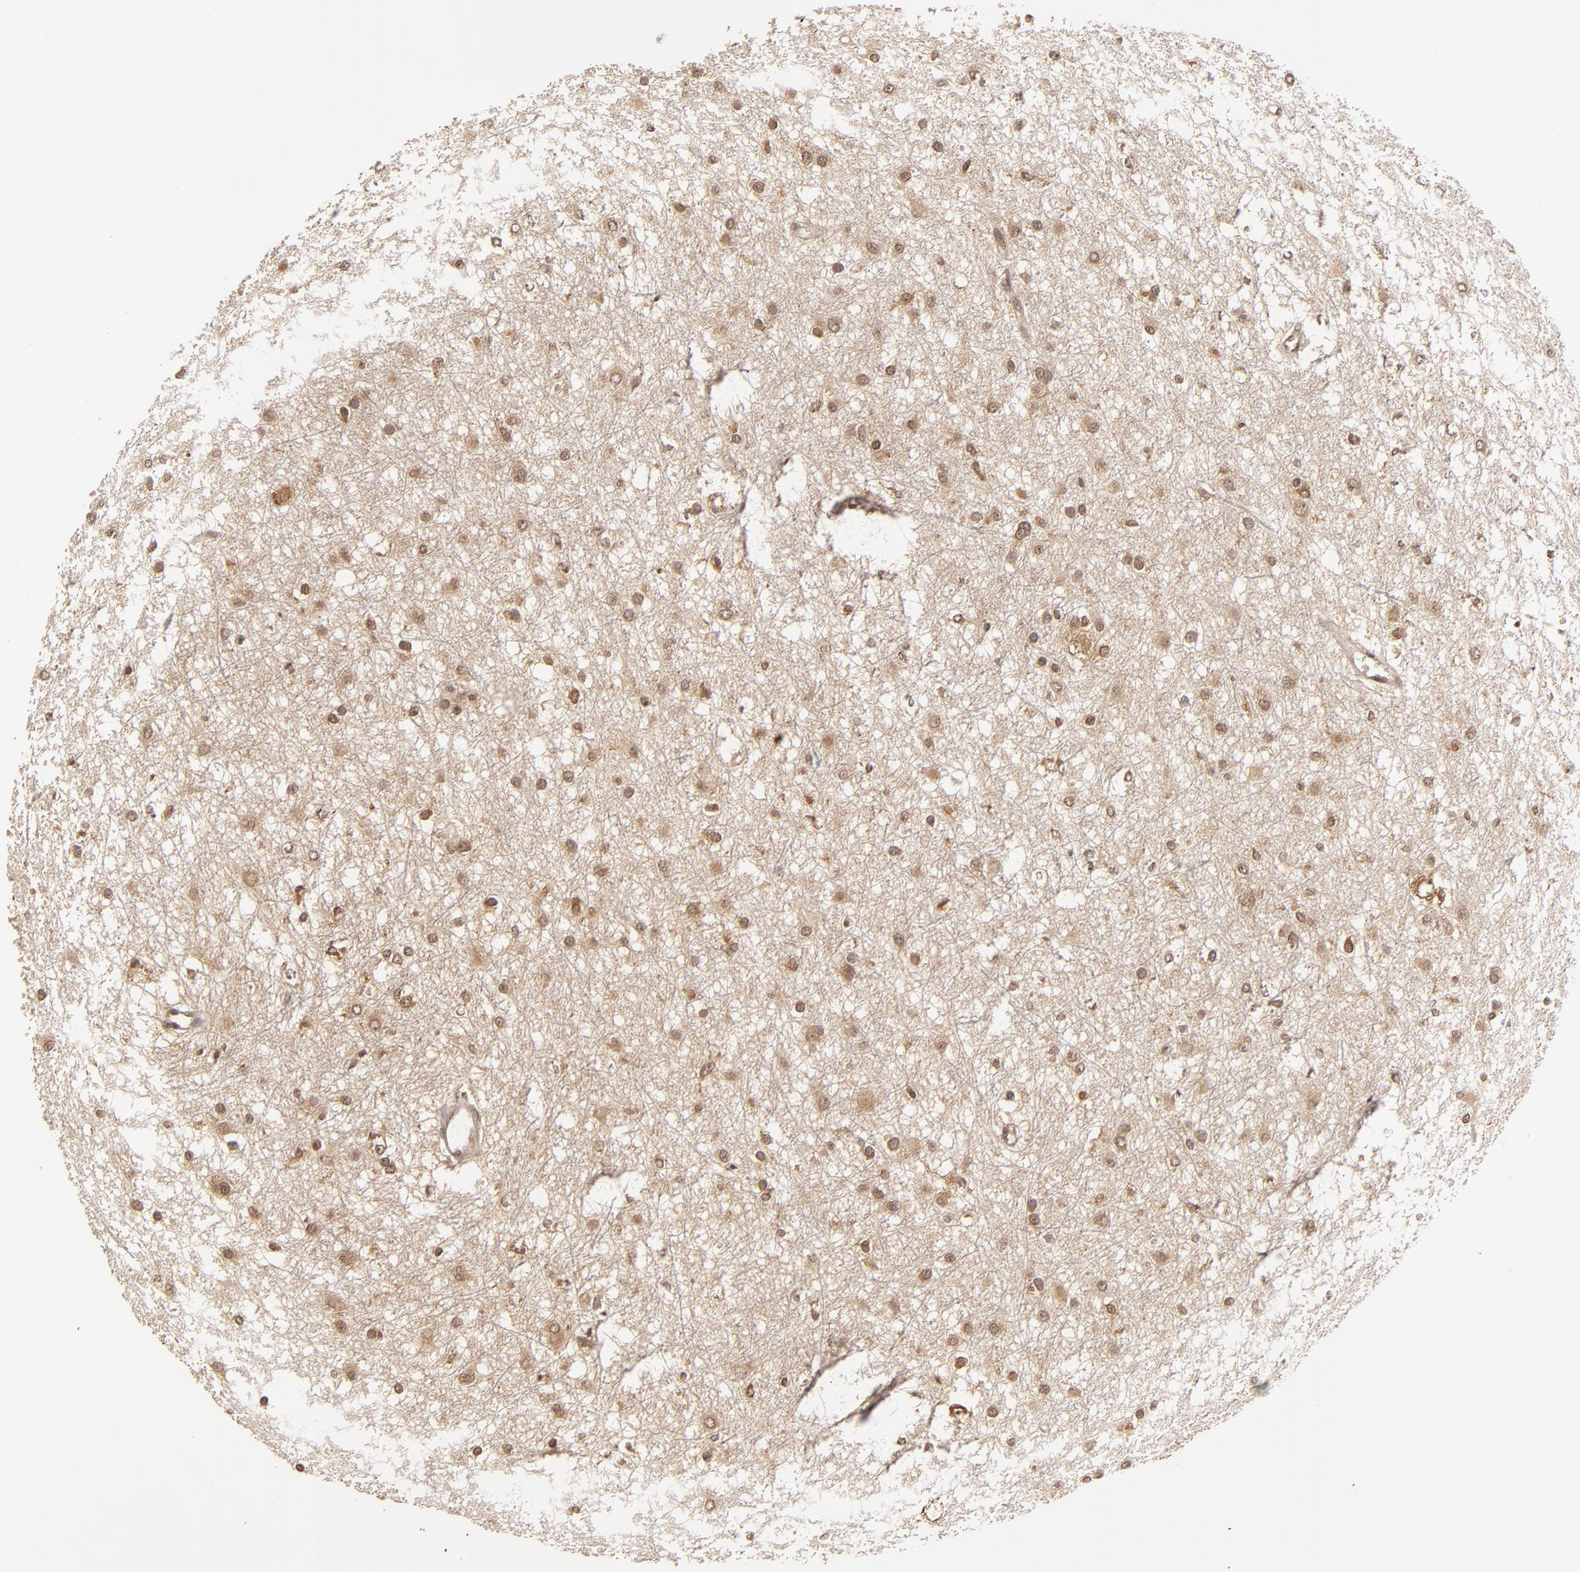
{"staining": {"intensity": "moderate", "quantity": "25%-75%", "location": "cytoplasmic/membranous"}, "tissue": "glioma", "cell_type": "Tumor cells", "image_type": "cancer", "snomed": [{"axis": "morphology", "description": "Glioma, malignant, Low grade"}, {"axis": "topography", "description": "Brain"}], "caption": "The histopathology image reveals a brown stain indicating the presence of a protein in the cytoplasmic/membranous of tumor cells in glioma.", "gene": "MAPK3", "patient": {"sex": "female", "age": 36}}